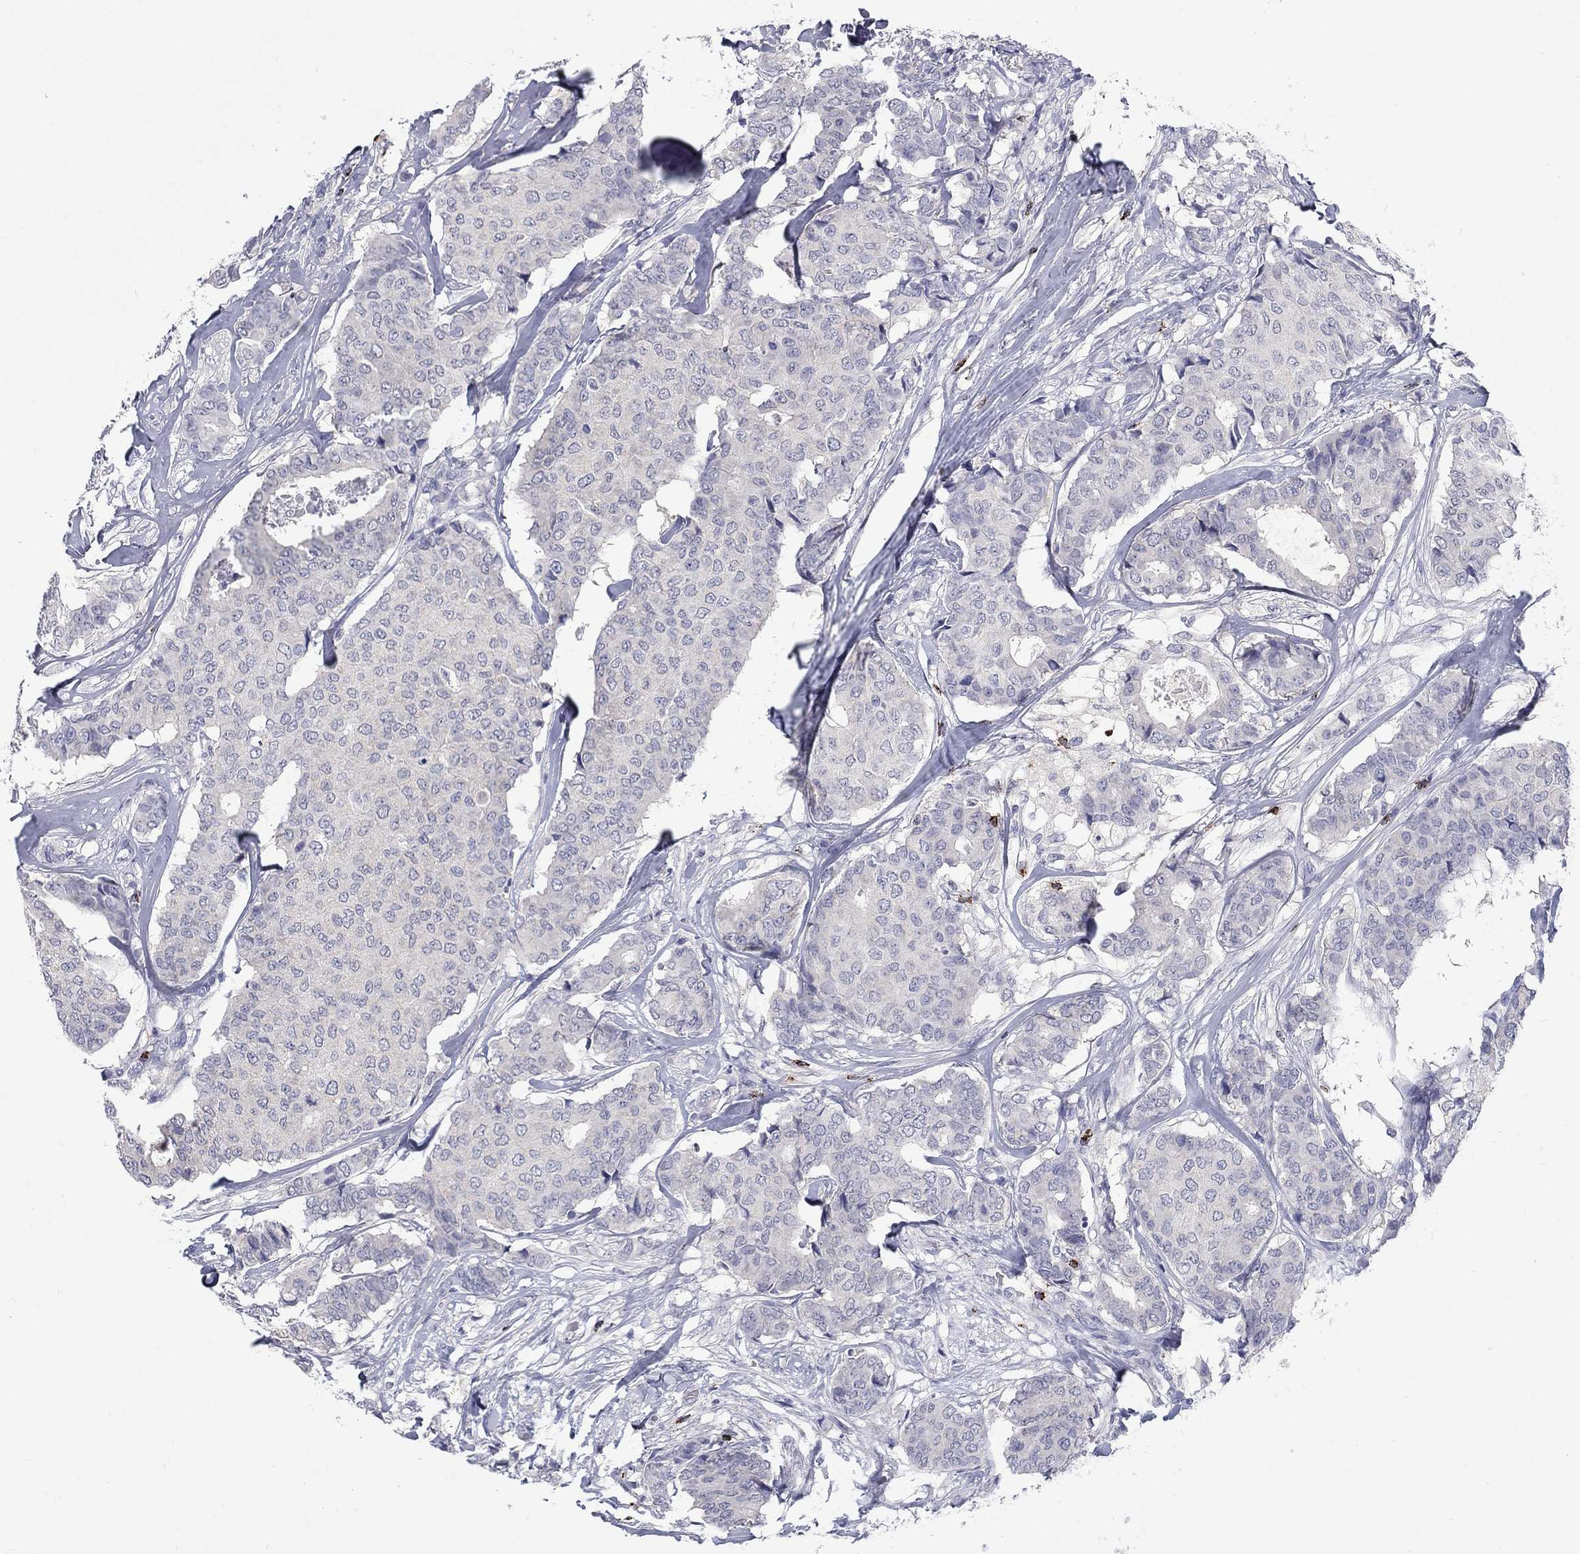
{"staining": {"intensity": "negative", "quantity": "none", "location": "none"}, "tissue": "breast cancer", "cell_type": "Tumor cells", "image_type": "cancer", "snomed": [{"axis": "morphology", "description": "Duct carcinoma"}, {"axis": "topography", "description": "Breast"}], "caption": "An image of breast invasive ductal carcinoma stained for a protein displays no brown staining in tumor cells.", "gene": "GZMA", "patient": {"sex": "female", "age": 75}}